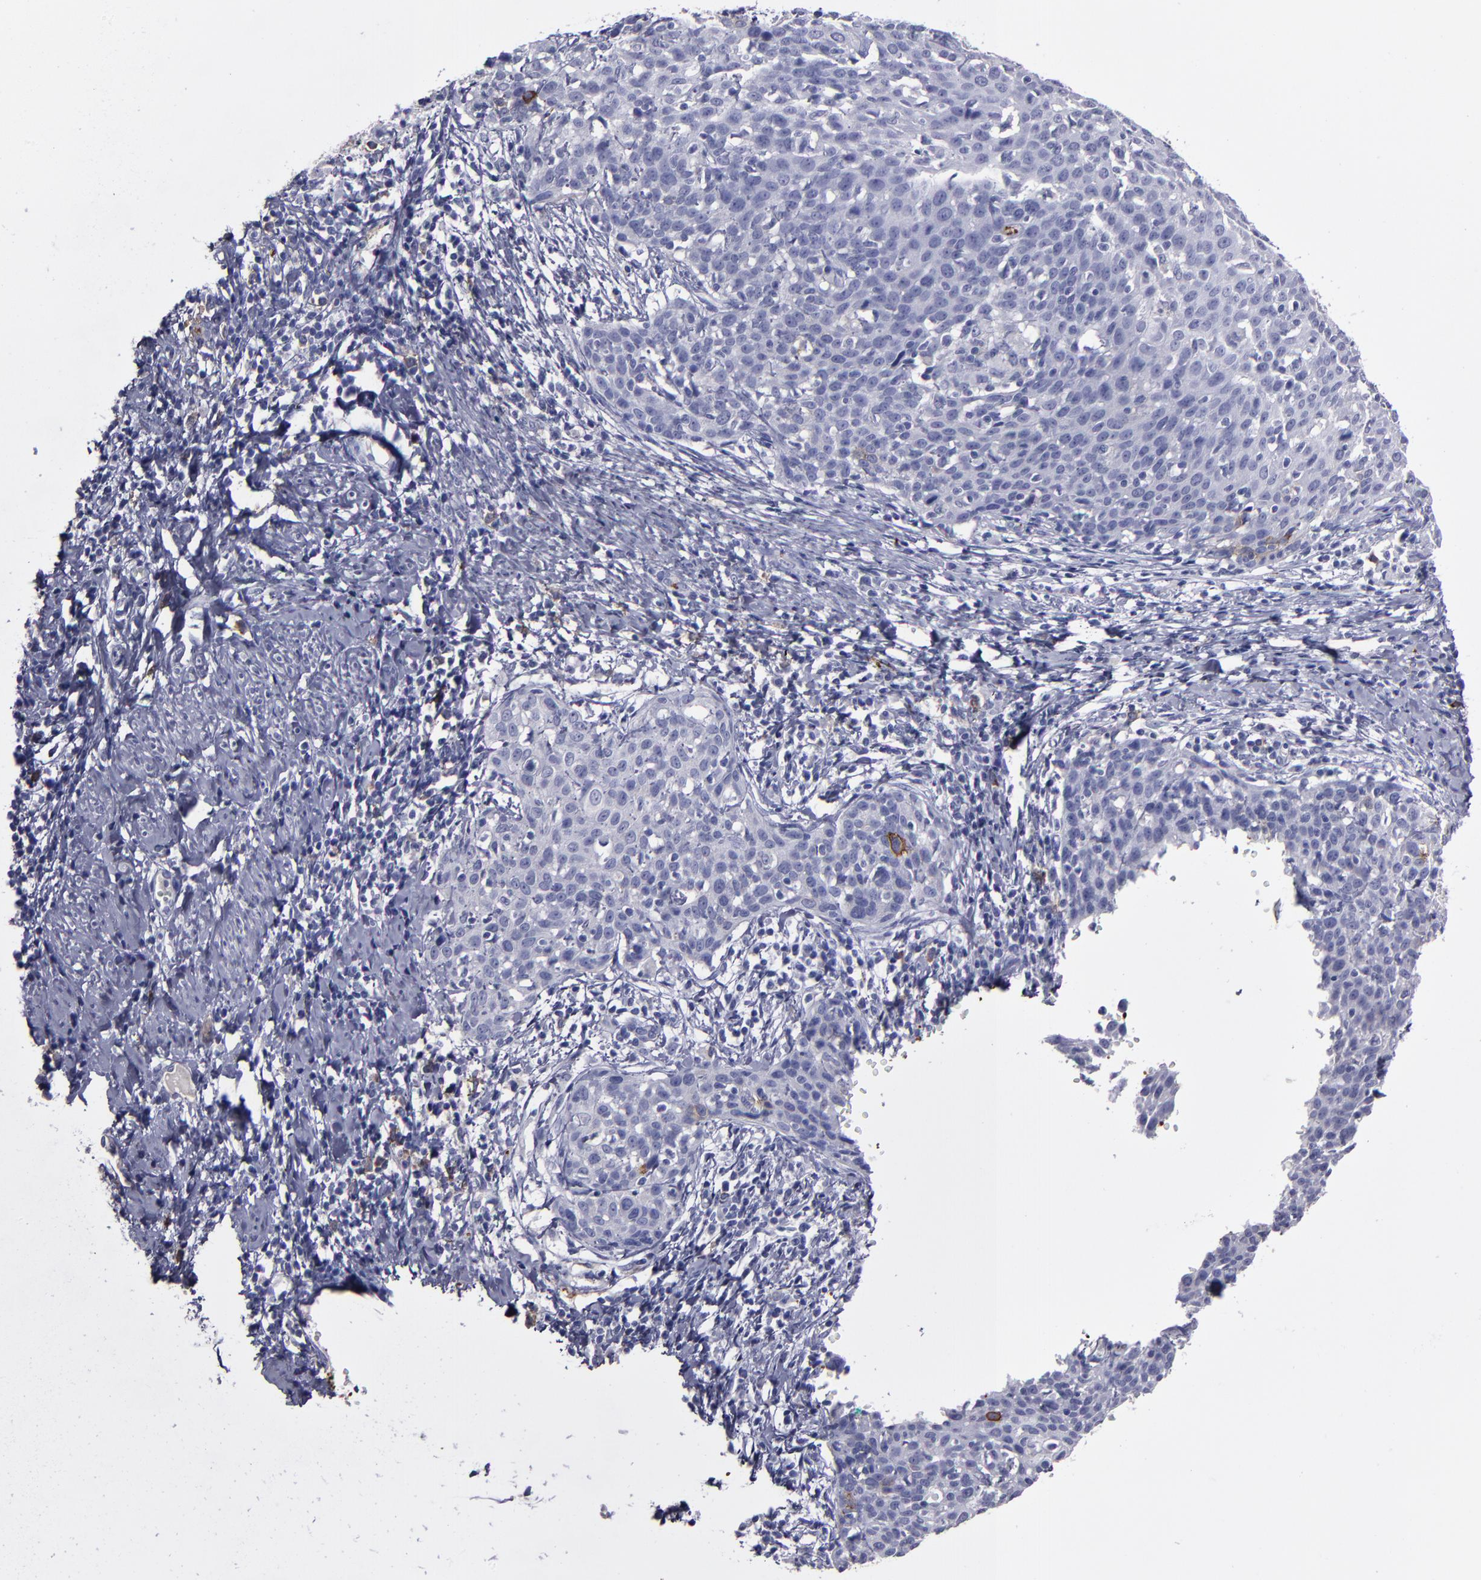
{"staining": {"intensity": "negative", "quantity": "none", "location": "none"}, "tissue": "cervical cancer", "cell_type": "Tumor cells", "image_type": "cancer", "snomed": [{"axis": "morphology", "description": "Squamous cell carcinoma, NOS"}, {"axis": "topography", "description": "Cervix"}], "caption": "DAB immunohistochemical staining of cervical cancer shows no significant positivity in tumor cells. Brightfield microscopy of immunohistochemistry stained with DAB (brown) and hematoxylin (blue), captured at high magnification.", "gene": "CD36", "patient": {"sex": "female", "age": 38}}